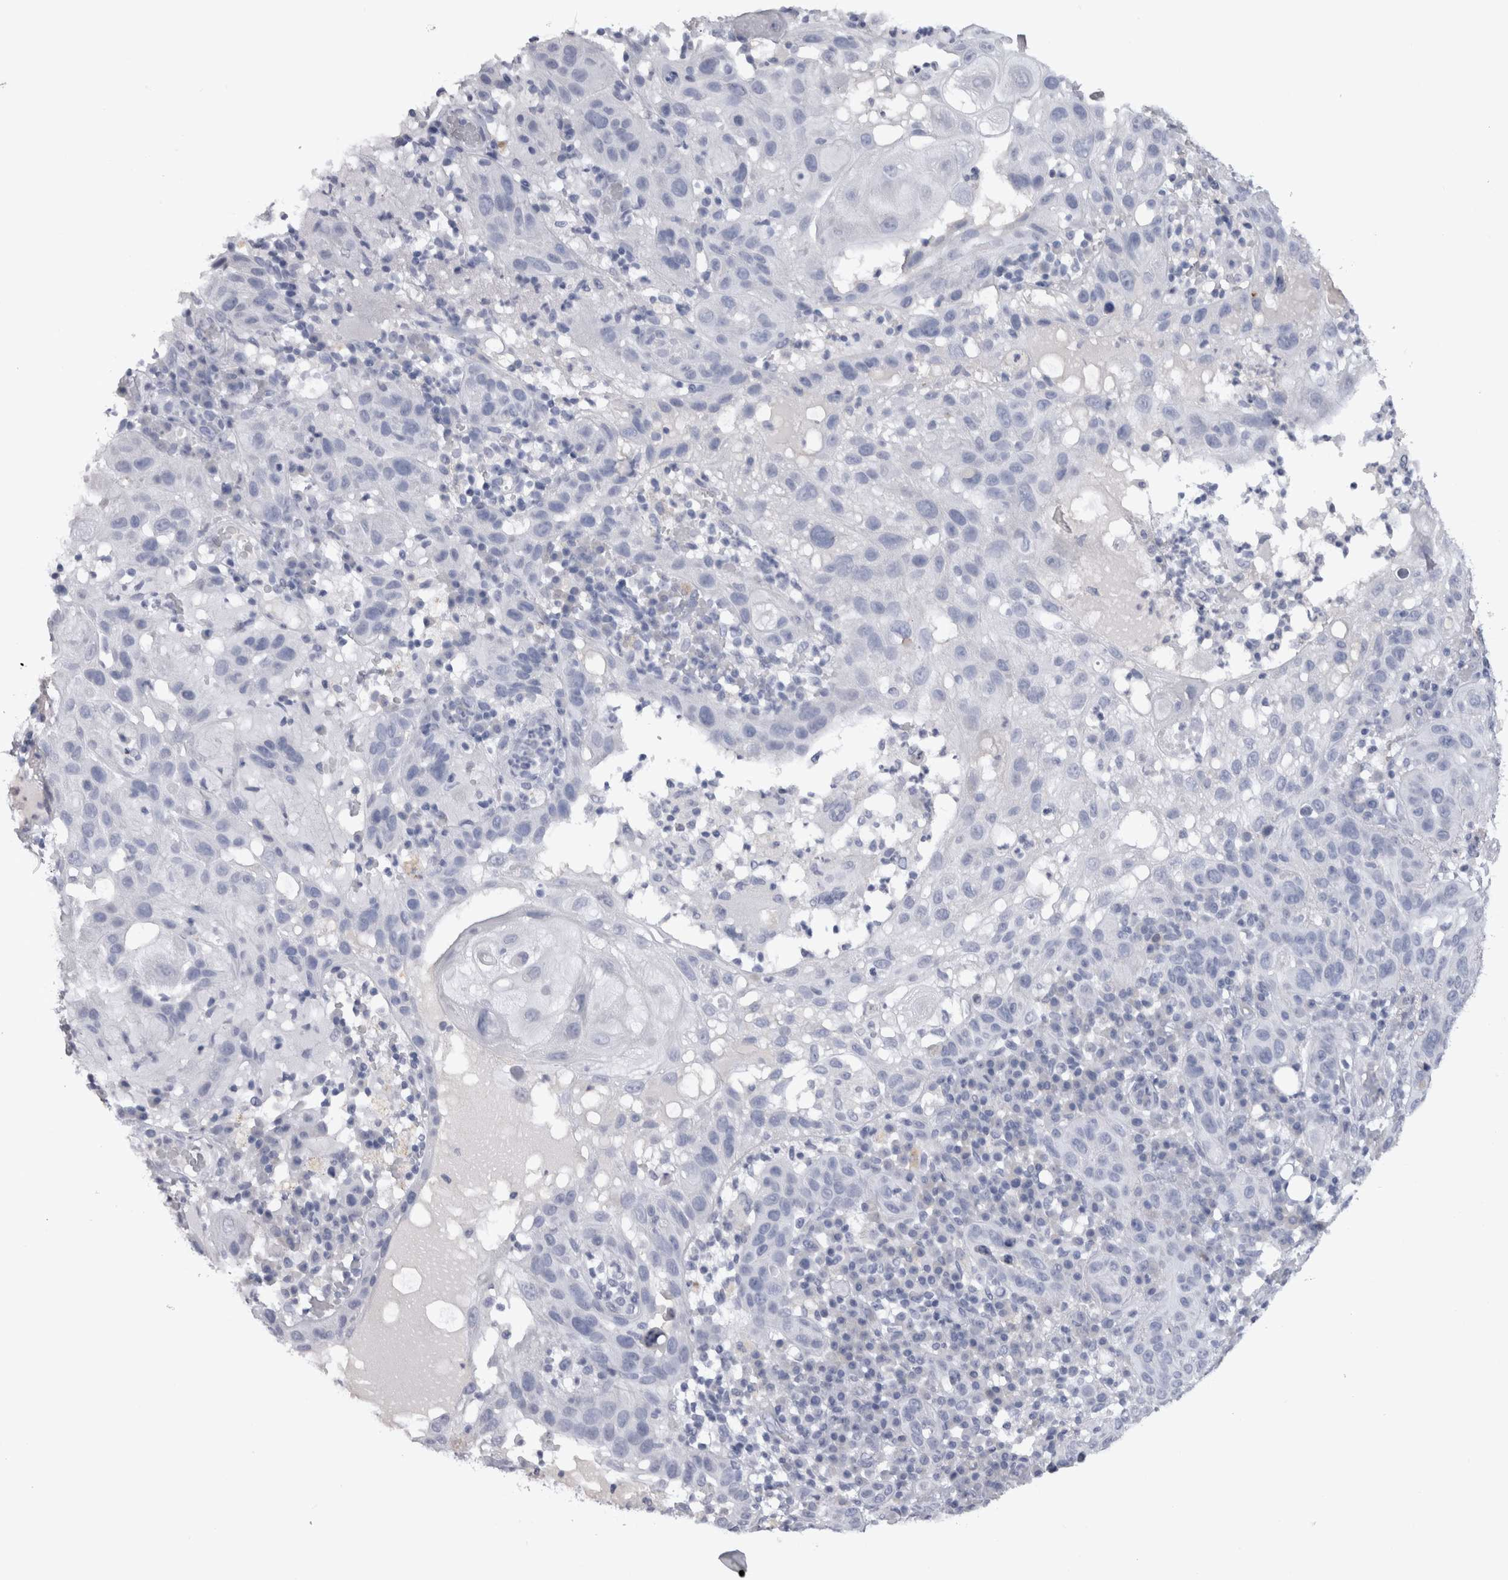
{"staining": {"intensity": "negative", "quantity": "none", "location": "none"}, "tissue": "skin cancer", "cell_type": "Tumor cells", "image_type": "cancer", "snomed": [{"axis": "morphology", "description": "Normal tissue, NOS"}, {"axis": "morphology", "description": "Squamous cell carcinoma, NOS"}, {"axis": "topography", "description": "Skin"}], "caption": "Immunohistochemical staining of skin cancer (squamous cell carcinoma) demonstrates no significant positivity in tumor cells.", "gene": "ADAM2", "patient": {"sex": "female", "age": 96}}